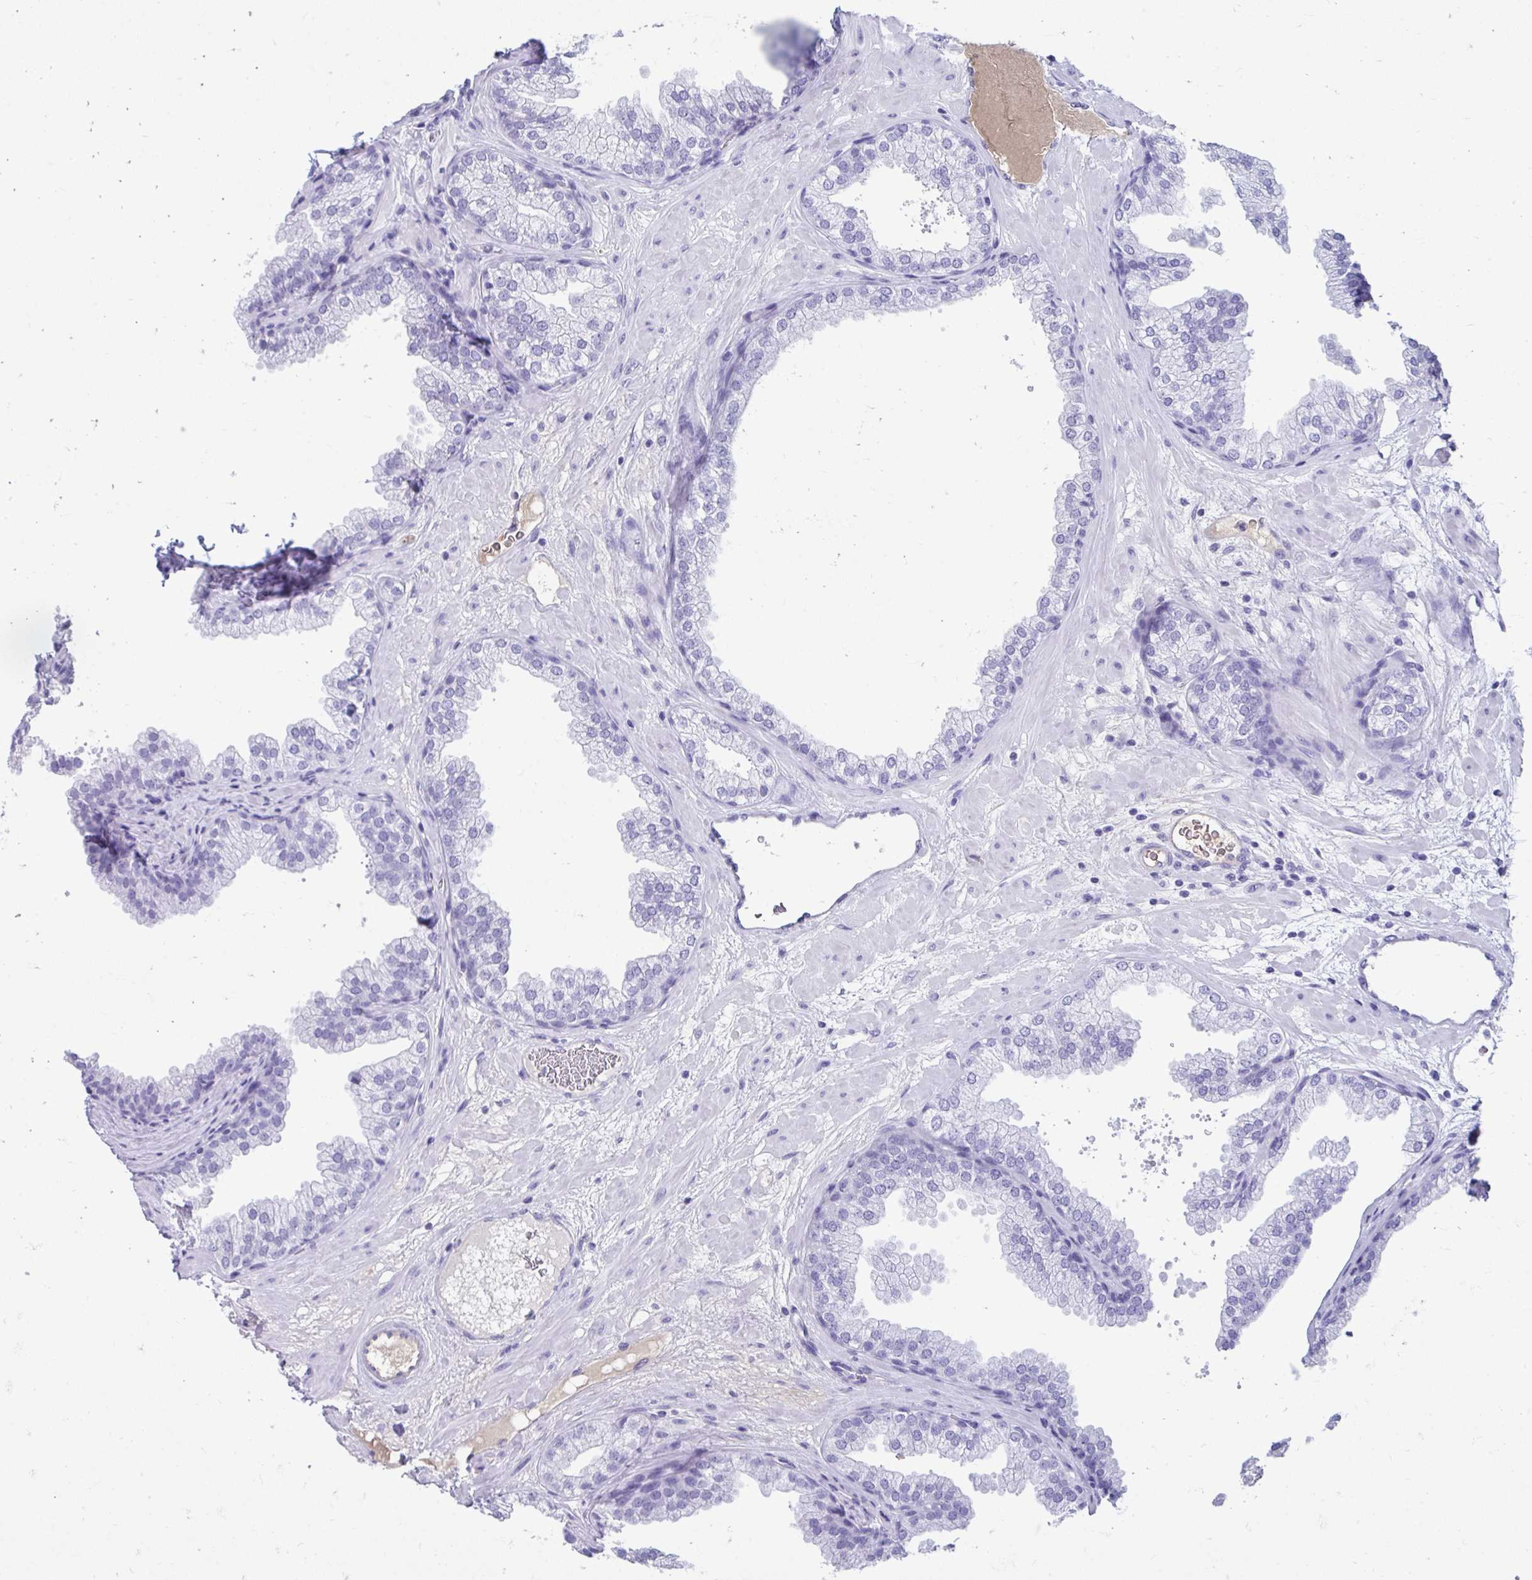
{"staining": {"intensity": "negative", "quantity": "none", "location": "none"}, "tissue": "prostate", "cell_type": "Glandular cells", "image_type": "normal", "snomed": [{"axis": "morphology", "description": "Normal tissue, NOS"}, {"axis": "topography", "description": "Prostate"}], "caption": "An image of prostate stained for a protein shows no brown staining in glandular cells.", "gene": "SMIM9", "patient": {"sex": "male", "age": 37}}